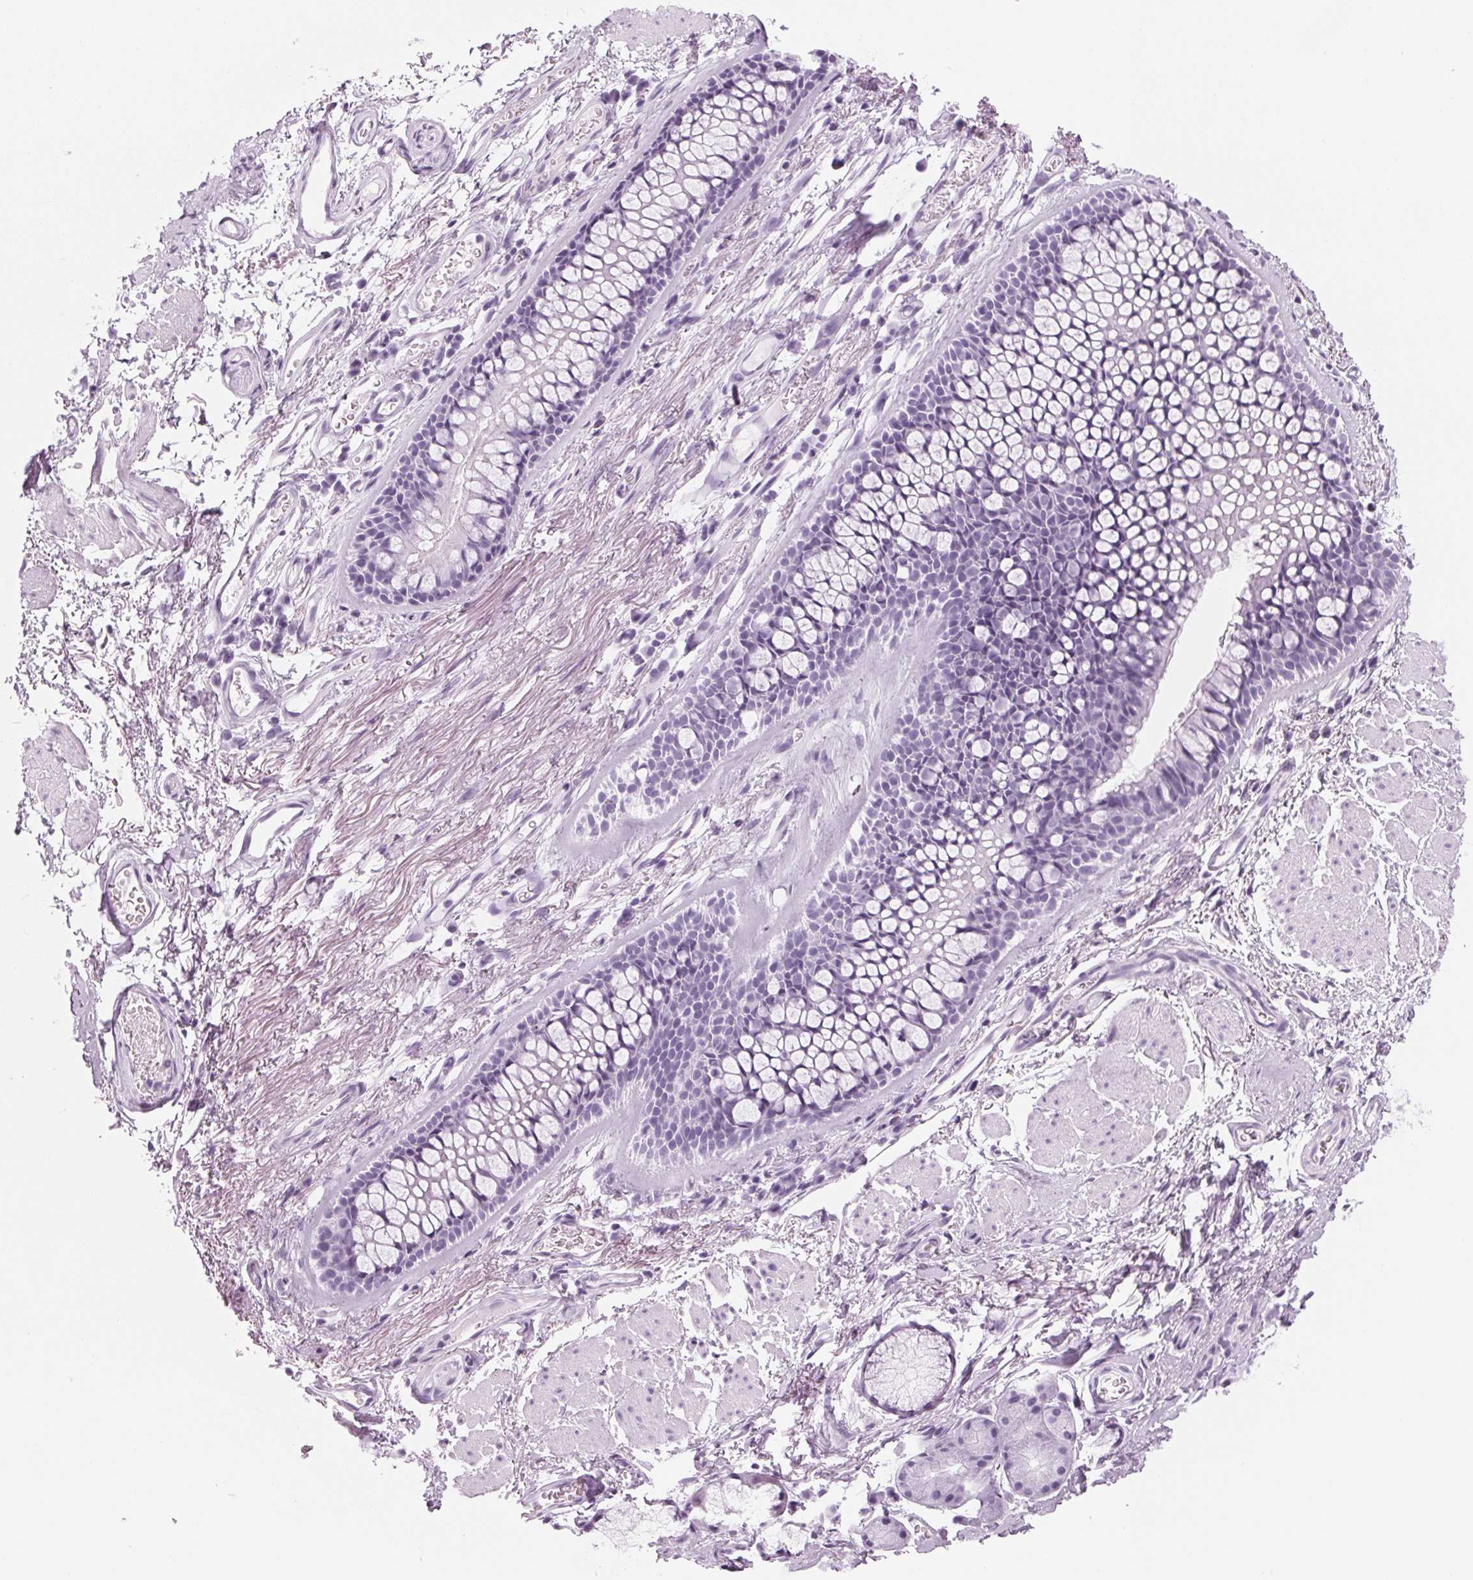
{"staining": {"intensity": "negative", "quantity": "none", "location": "none"}, "tissue": "adipose tissue", "cell_type": "Adipocytes", "image_type": "normal", "snomed": [{"axis": "morphology", "description": "Normal tissue, NOS"}, {"axis": "topography", "description": "Cartilage tissue"}, {"axis": "topography", "description": "Bronchus"}], "caption": "Immunohistochemistry image of benign adipose tissue: adipose tissue stained with DAB (3,3'-diaminobenzidine) displays no significant protein positivity in adipocytes. (IHC, brightfield microscopy, high magnification).", "gene": "DNTTIP2", "patient": {"sex": "female", "age": 79}}